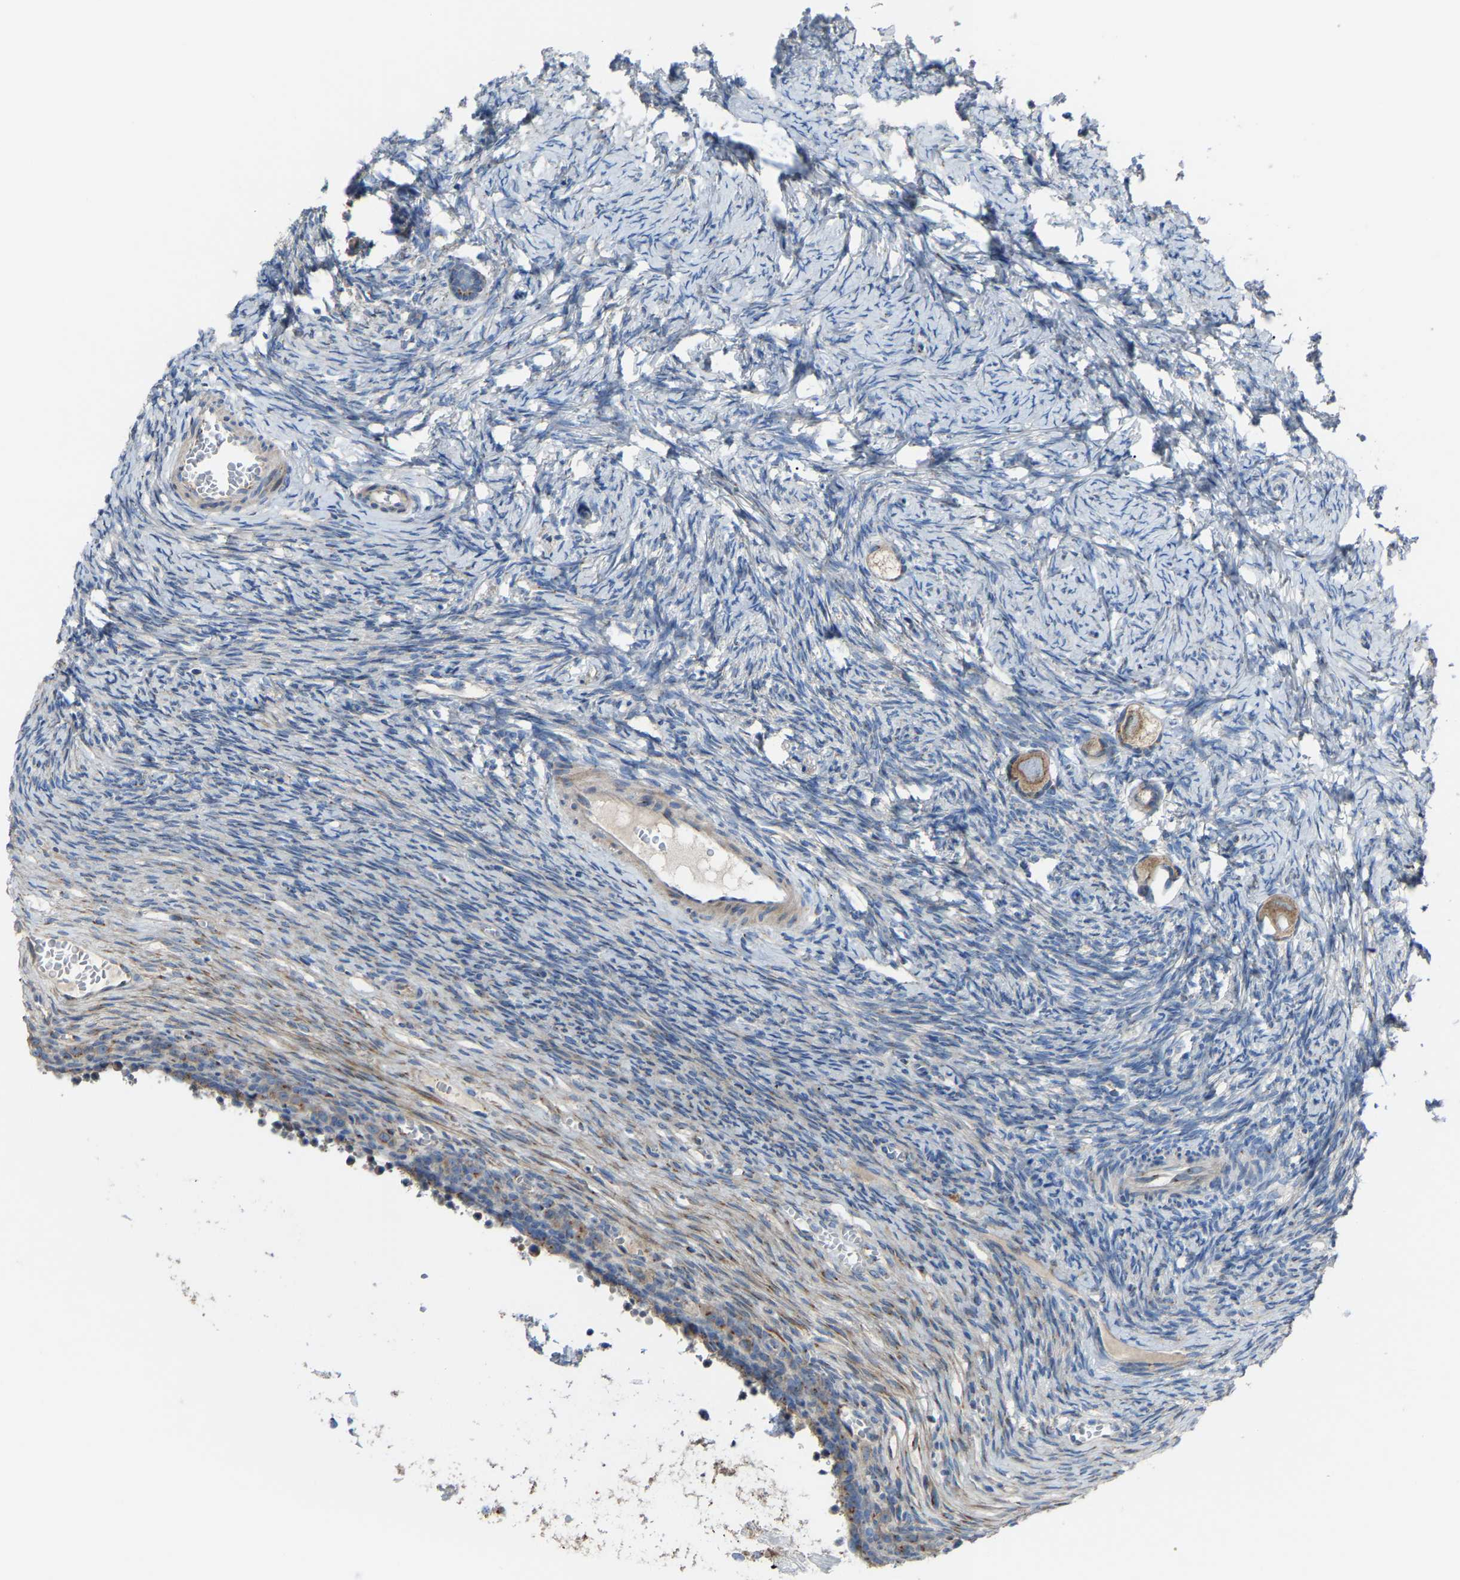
{"staining": {"intensity": "moderate", "quantity": ">75%", "location": "cytoplasmic/membranous"}, "tissue": "ovary", "cell_type": "Follicle cells", "image_type": "normal", "snomed": [{"axis": "morphology", "description": "Normal tissue, NOS"}, {"axis": "topography", "description": "Ovary"}], "caption": "IHC histopathology image of normal ovary: ovary stained using immunohistochemistry (IHC) reveals medium levels of moderate protein expression localized specifically in the cytoplasmic/membranous of follicle cells, appearing as a cytoplasmic/membranous brown color.", "gene": "CANT1", "patient": {"sex": "female", "age": 27}}